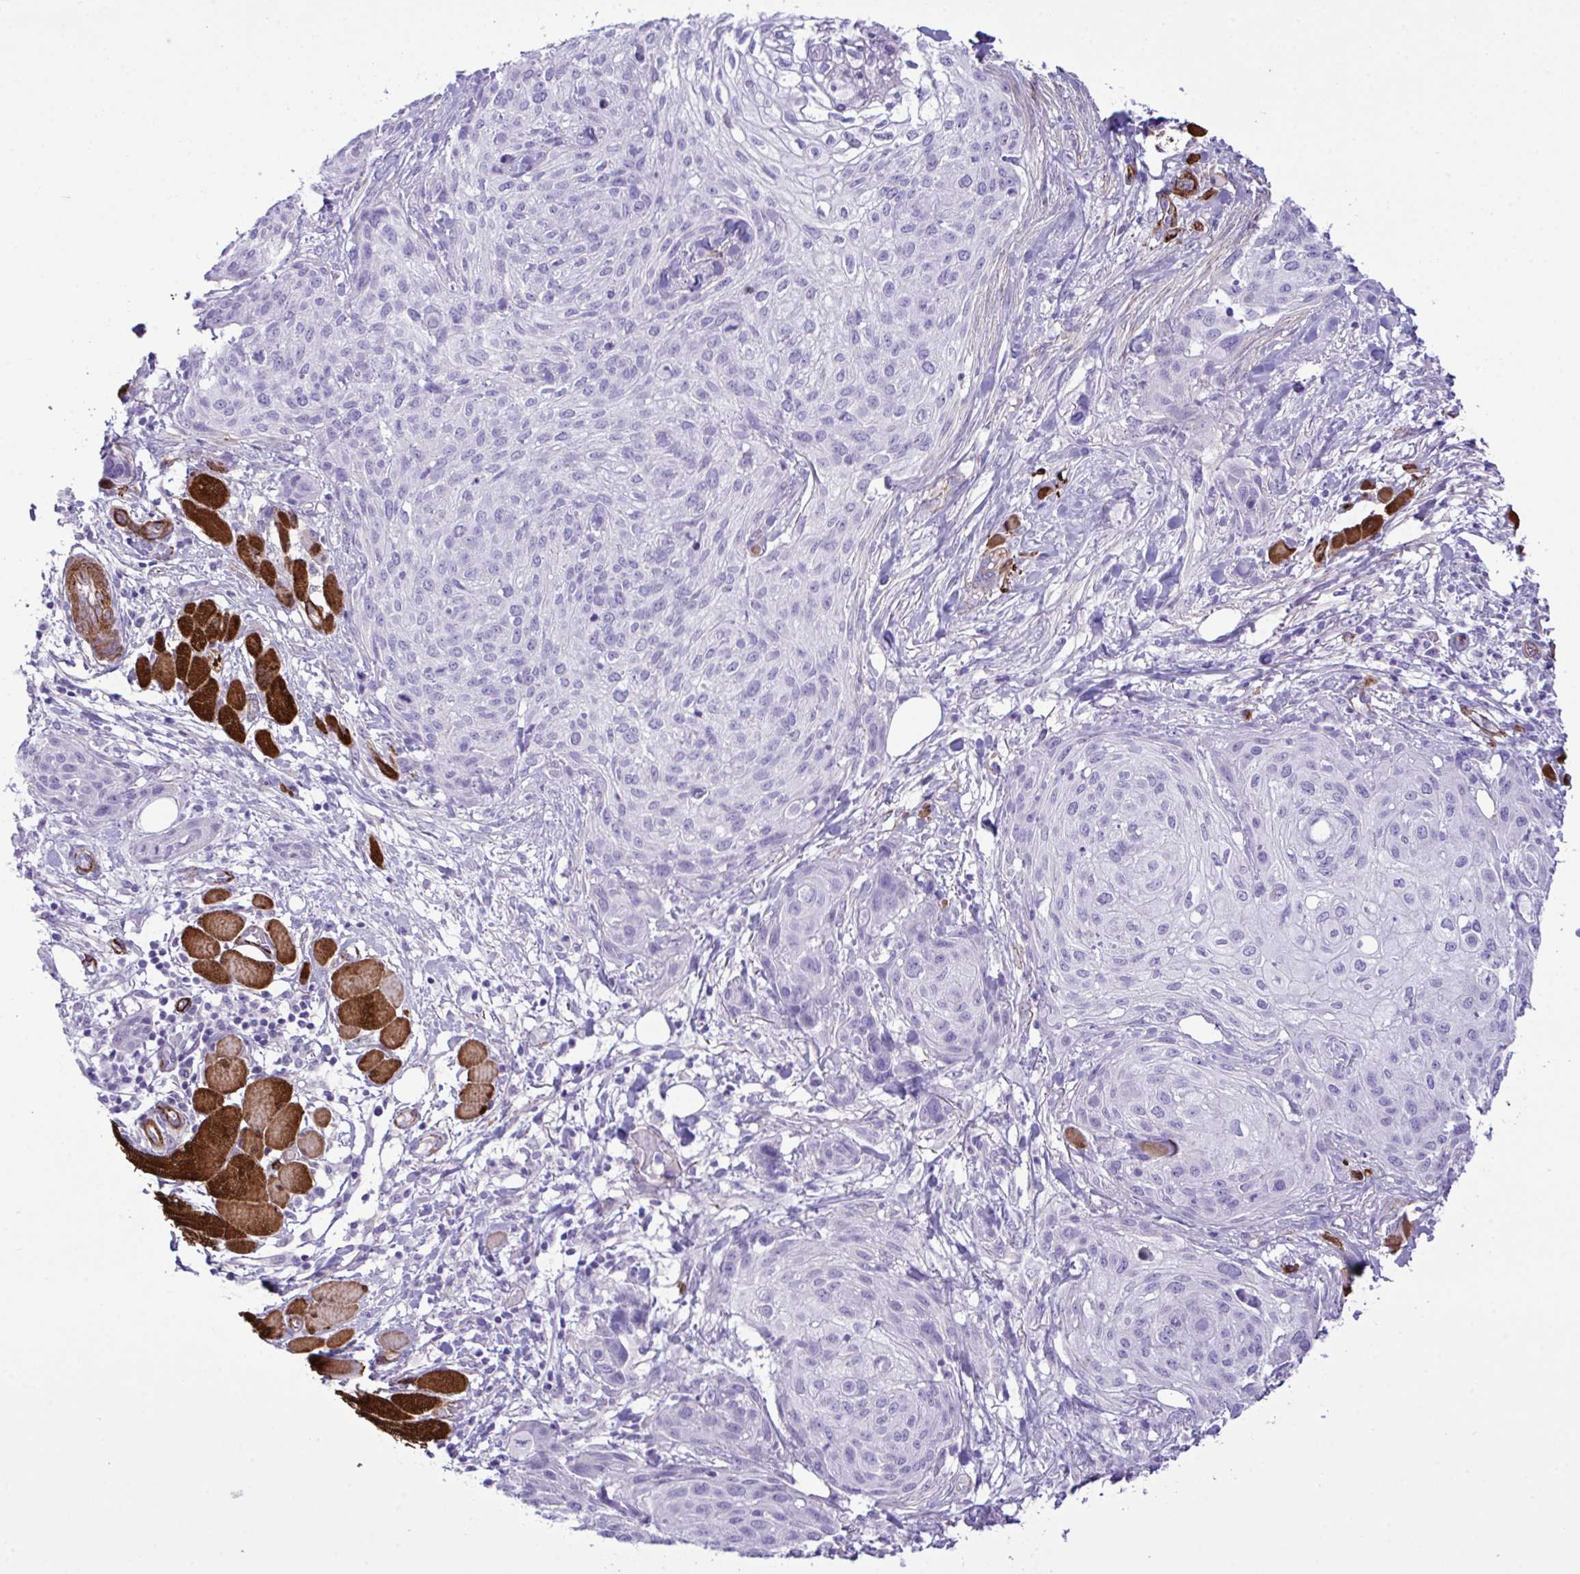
{"staining": {"intensity": "negative", "quantity": "none", "location": "none"}, "tissue": "skin cancer", "cell_type": "Tumor cells", "image_type": "cancer", "snomed": [{"axis": "morphology", "description": "Squamous cell carcinoma, NOS"}, {"axis": "topography", "description": "Skin"}], "caption": "The micrograph reveals no staining of tumor cells in skin cancer.", "gene": "SYNPO2L", "patient": {"sex": "female", "age": 87}}